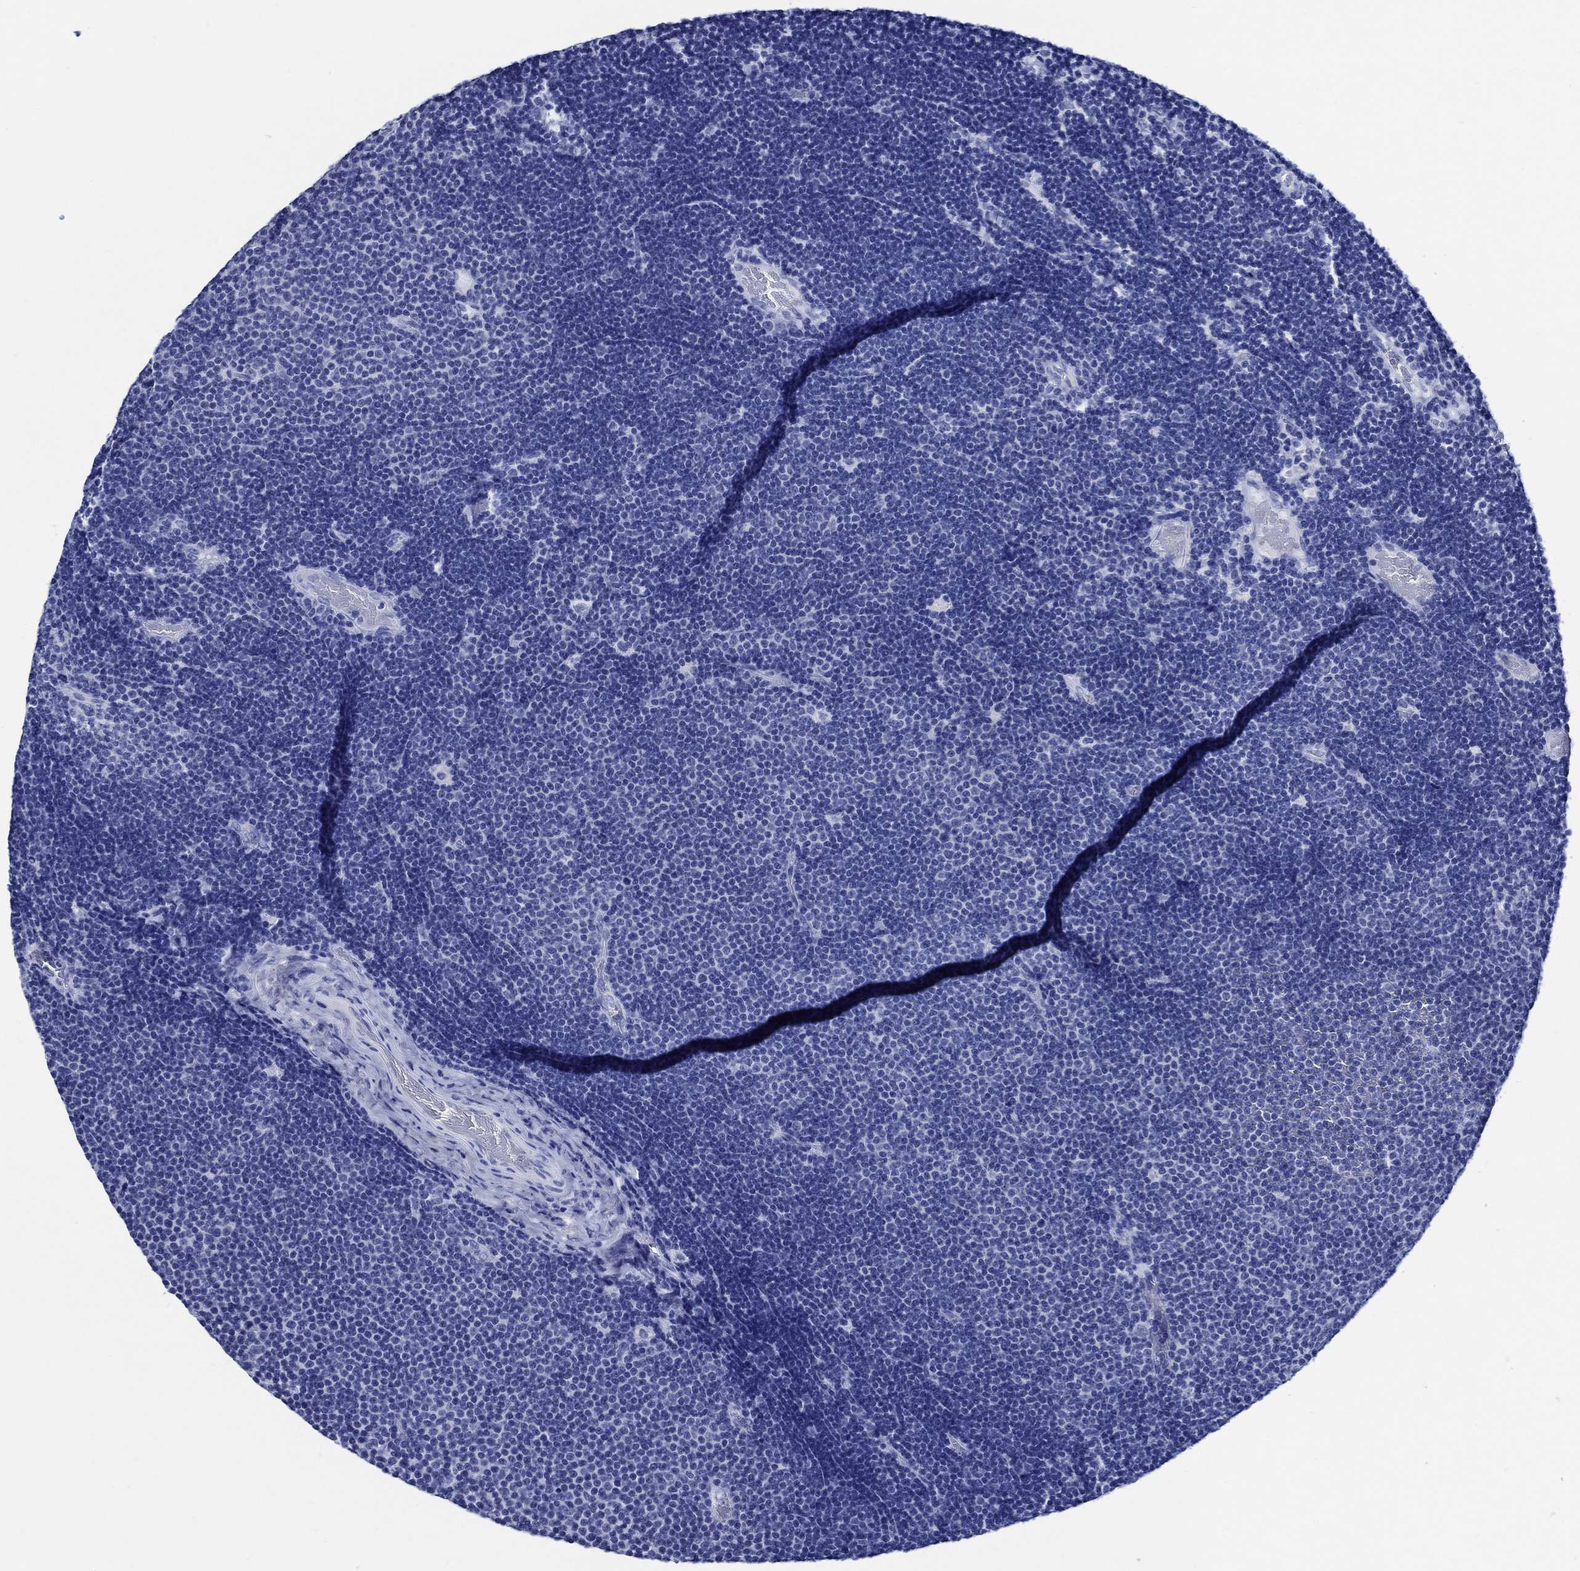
{"staining": {"intensity": "negative", "quantity": "none", "location": "none"}, "tissue": "lymphoma", "cell_type": "Tumor cells", "image_type": "cancer", "snomed": [{"axis": "morphology", "description": "Malignant lymphoma, non-Hodgkin's type, Low grade"}, {"axis": "topography", "description": "Brain"}], "caption": "Immunohistochemistry image of neoplastic tissue: human low-grade malignant lymphoma, non-Hodgkin's type stained with DAB shows no significant protein staining in tumor cells.", "gene": "WDR62", "patient": {"sex": "female", "age": 66}}